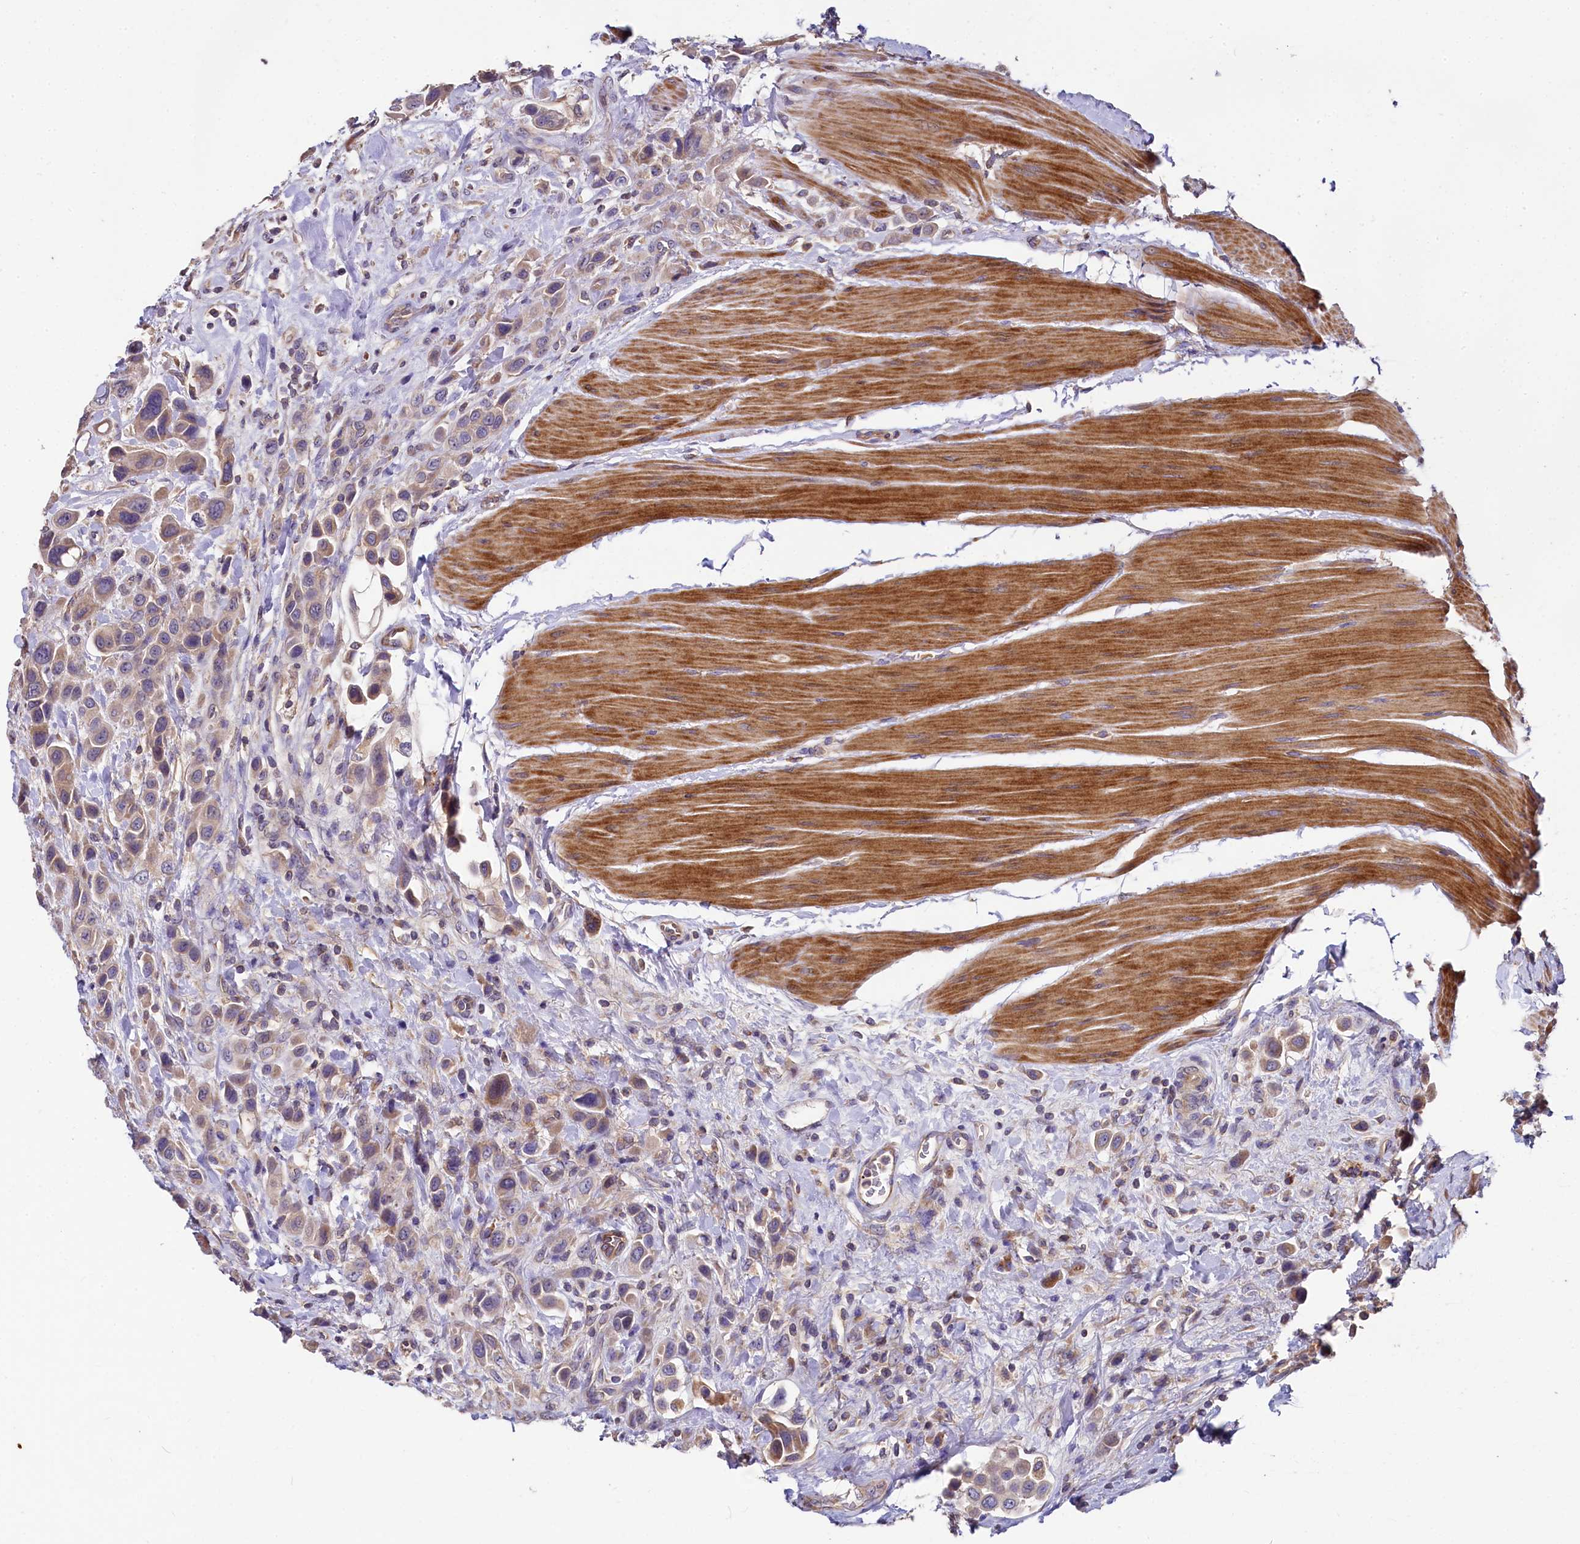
{"staining": {"intensity": "moderate", "quantity": "25%-75%", "location": "cytoplasmic/membranous"}, "tissue": "urothelial cancer", "cell_type": "Tumor cells", "image_type": "cancer", "snomed": [{"axis": "morphology", "description": "Urothelial carcinoma, High grade"}, {"axis": "topography", "description": "Urinary bladder"}], "caption": "Immunohistochemical staining of human urothelial cancer shows moderate cytoplasmic/membranous protein staining in approximately 25%-75% of tumor cells. The protein is shown in brown color, while the nuclei are stained blue.", "gene": "SPRYD3", "patient": {"sex": "male", "age": 50}}